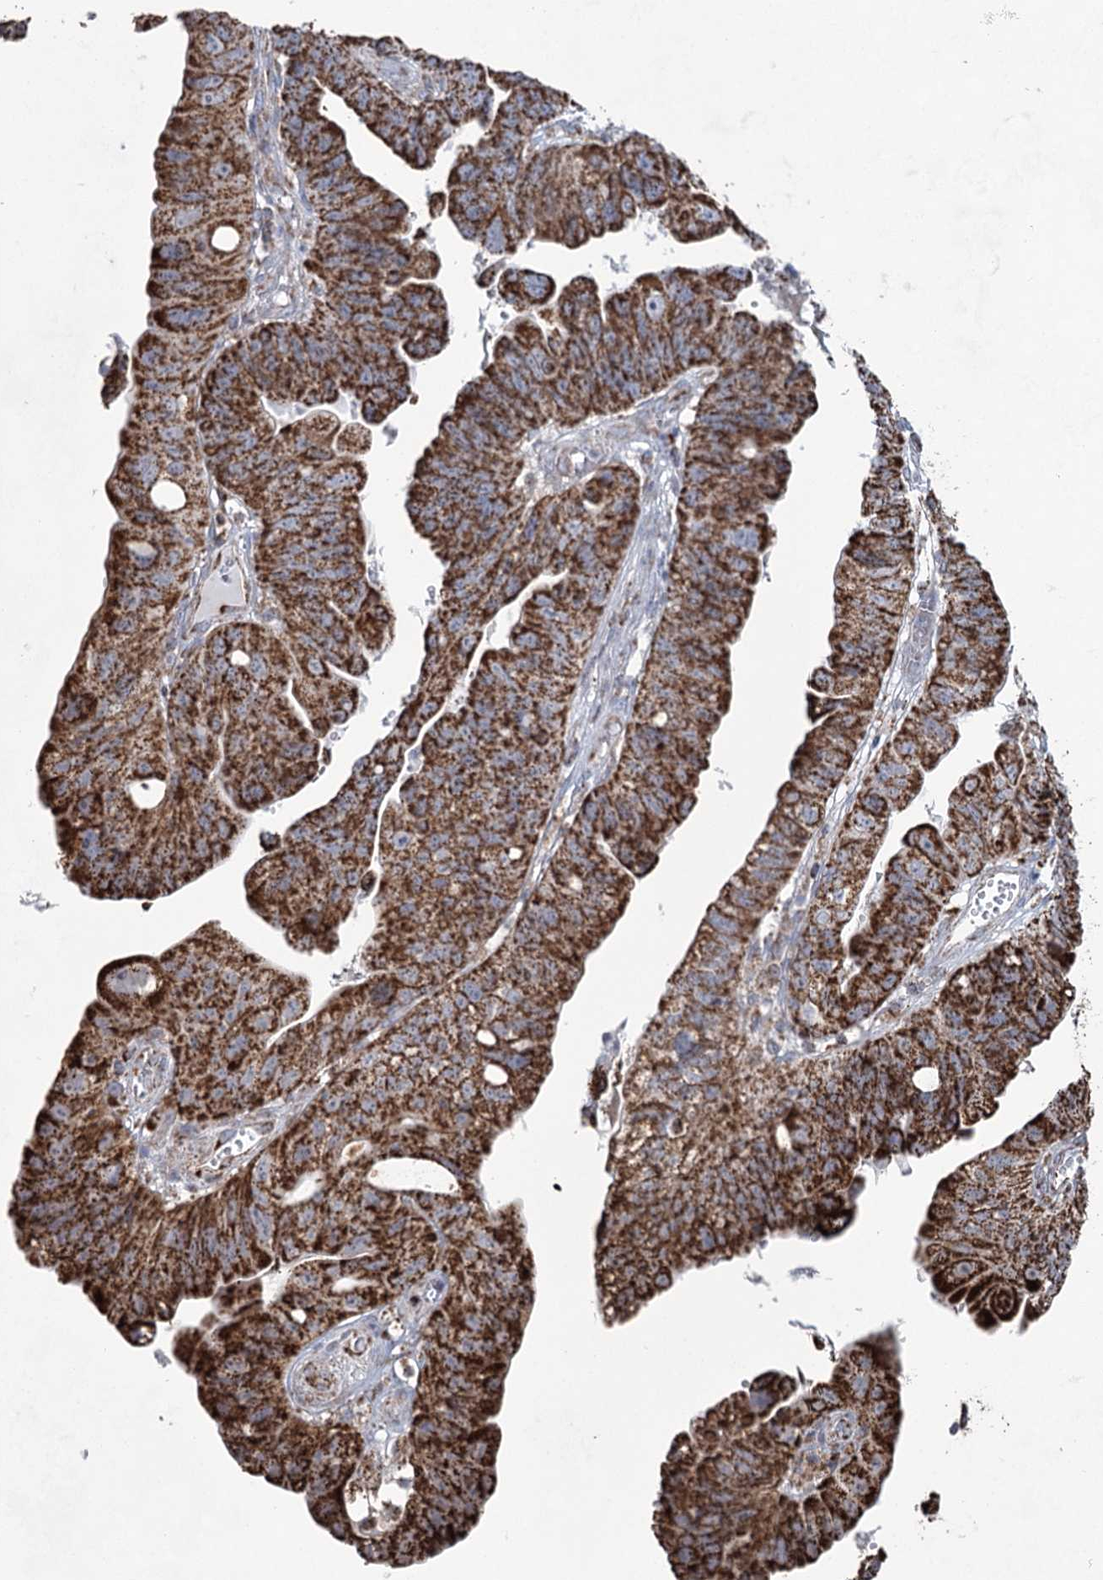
{"staining": {"intensity": "strong", "quantity": ">75%", "location": "cytoplasmic/membranous"}, "tissue": "stomach cancer", "cell_type": "Tumor cells", "image_type": "cancer", "snomed": [{"axis": "morphology", "description": "Adenocarcinoma, NOS"}, {"axis": "topography", "description": "Stomach"}], "caption": "Immunohistochemistry (IHC) (DAB) staining of stomach cancer (adenocarcinoma) demonstrates strong cytoplasmic/membranous protein expression in approximately >75% of tumor cells. The staining is performed using DAB brown chromogen to label protein expression. The nuclei are counter-stained blue using hematoxylin.", "gene": "CWF19L1", "patient": {"sex": "male", "age": 59}}